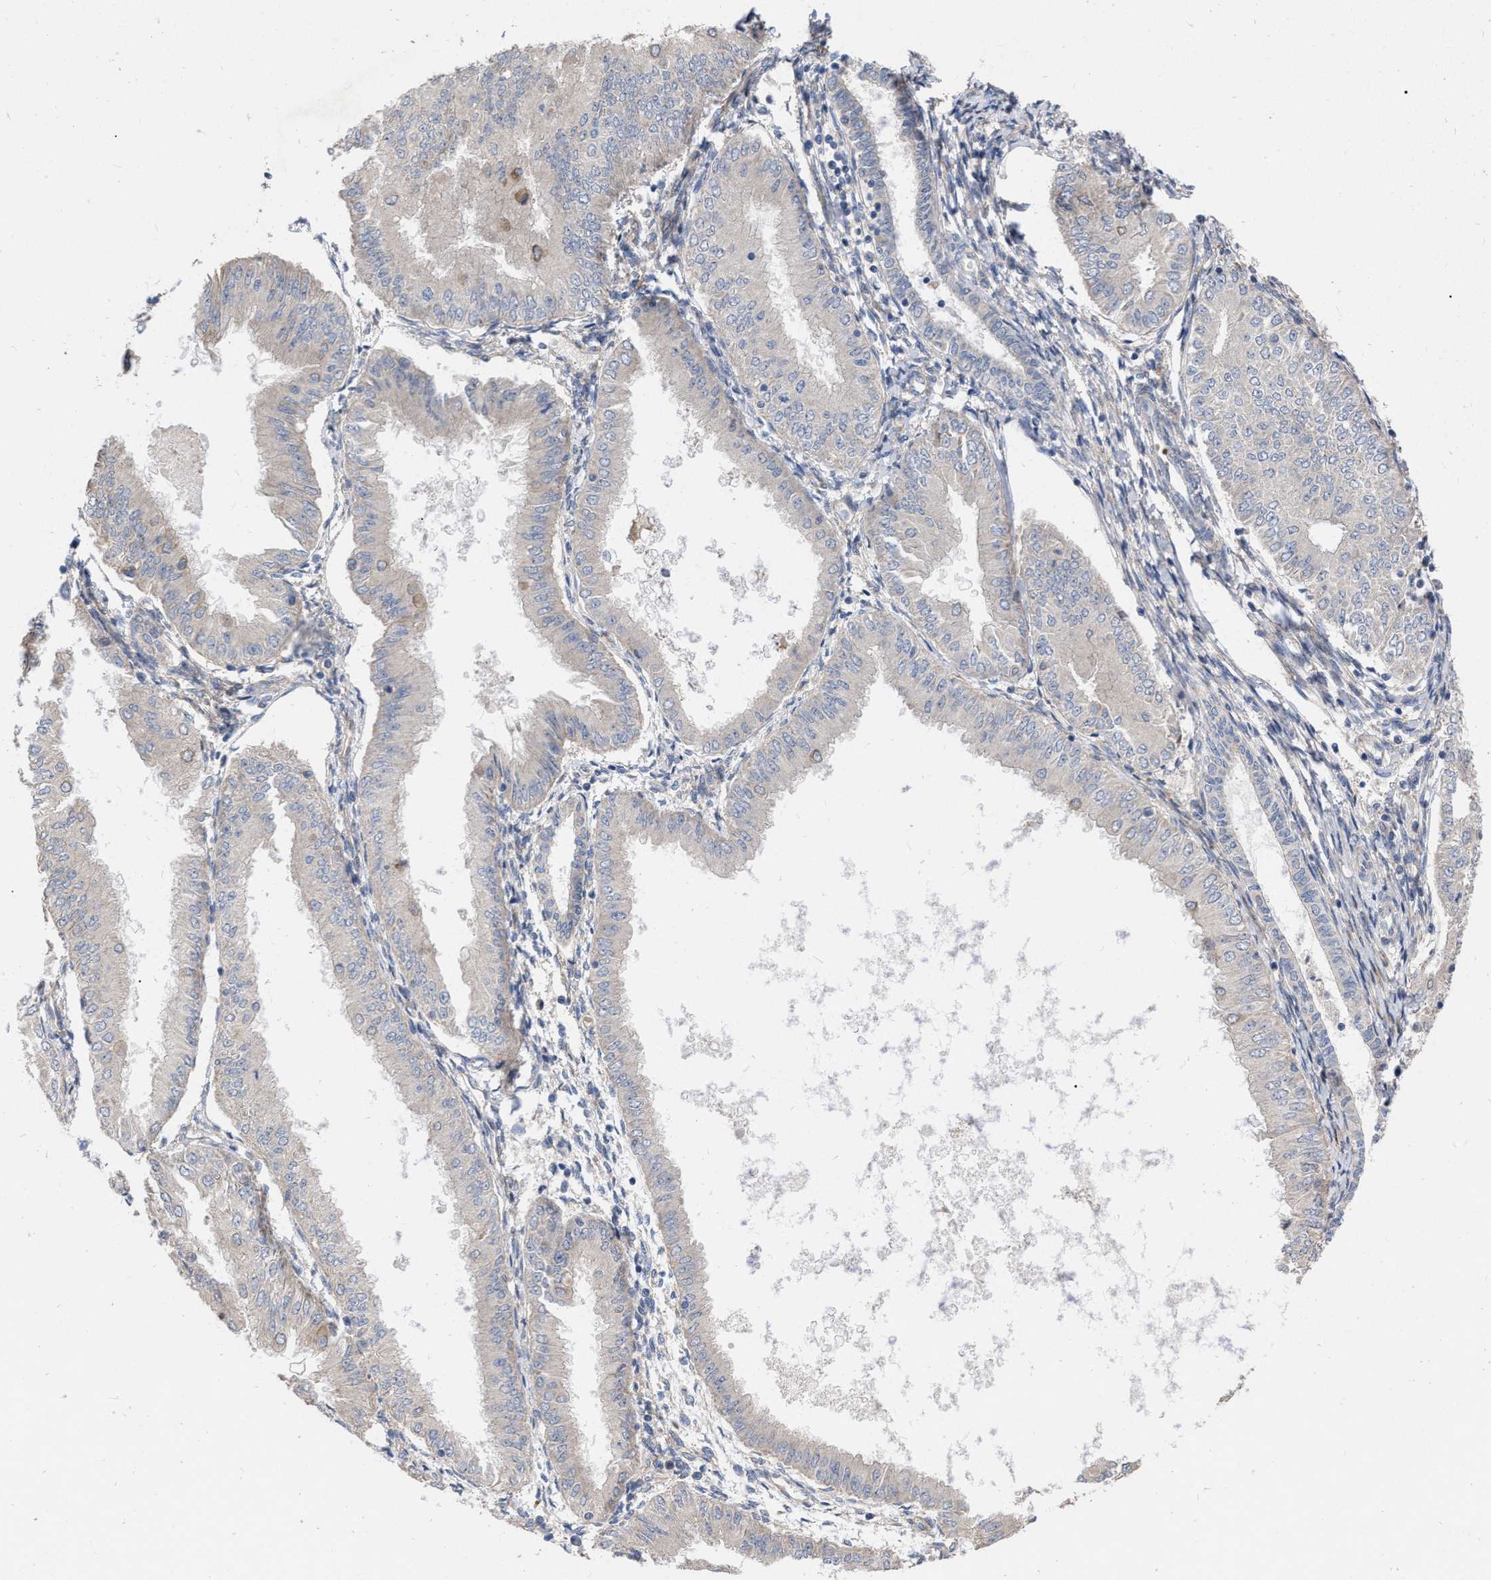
{"staining": {"intensity": "weak", "quantity": "<25%", "location": "cytoplasmic/membranous"}, "tissue": "endometrial cancer", "cell_type": "Tumor cells", "image_type": "cancer", "snomed": [{"axis": "morphology", "description": "Adenocarcinoma, NOS"}, {"axis": "topography", "description": "Endometrium"}], "caption": "Human endometrial cancer stained for a protein using IHC shows no staining in tumor cells.", "gene": "MLST8", "patient": {"sex": "female", "age": 53}}